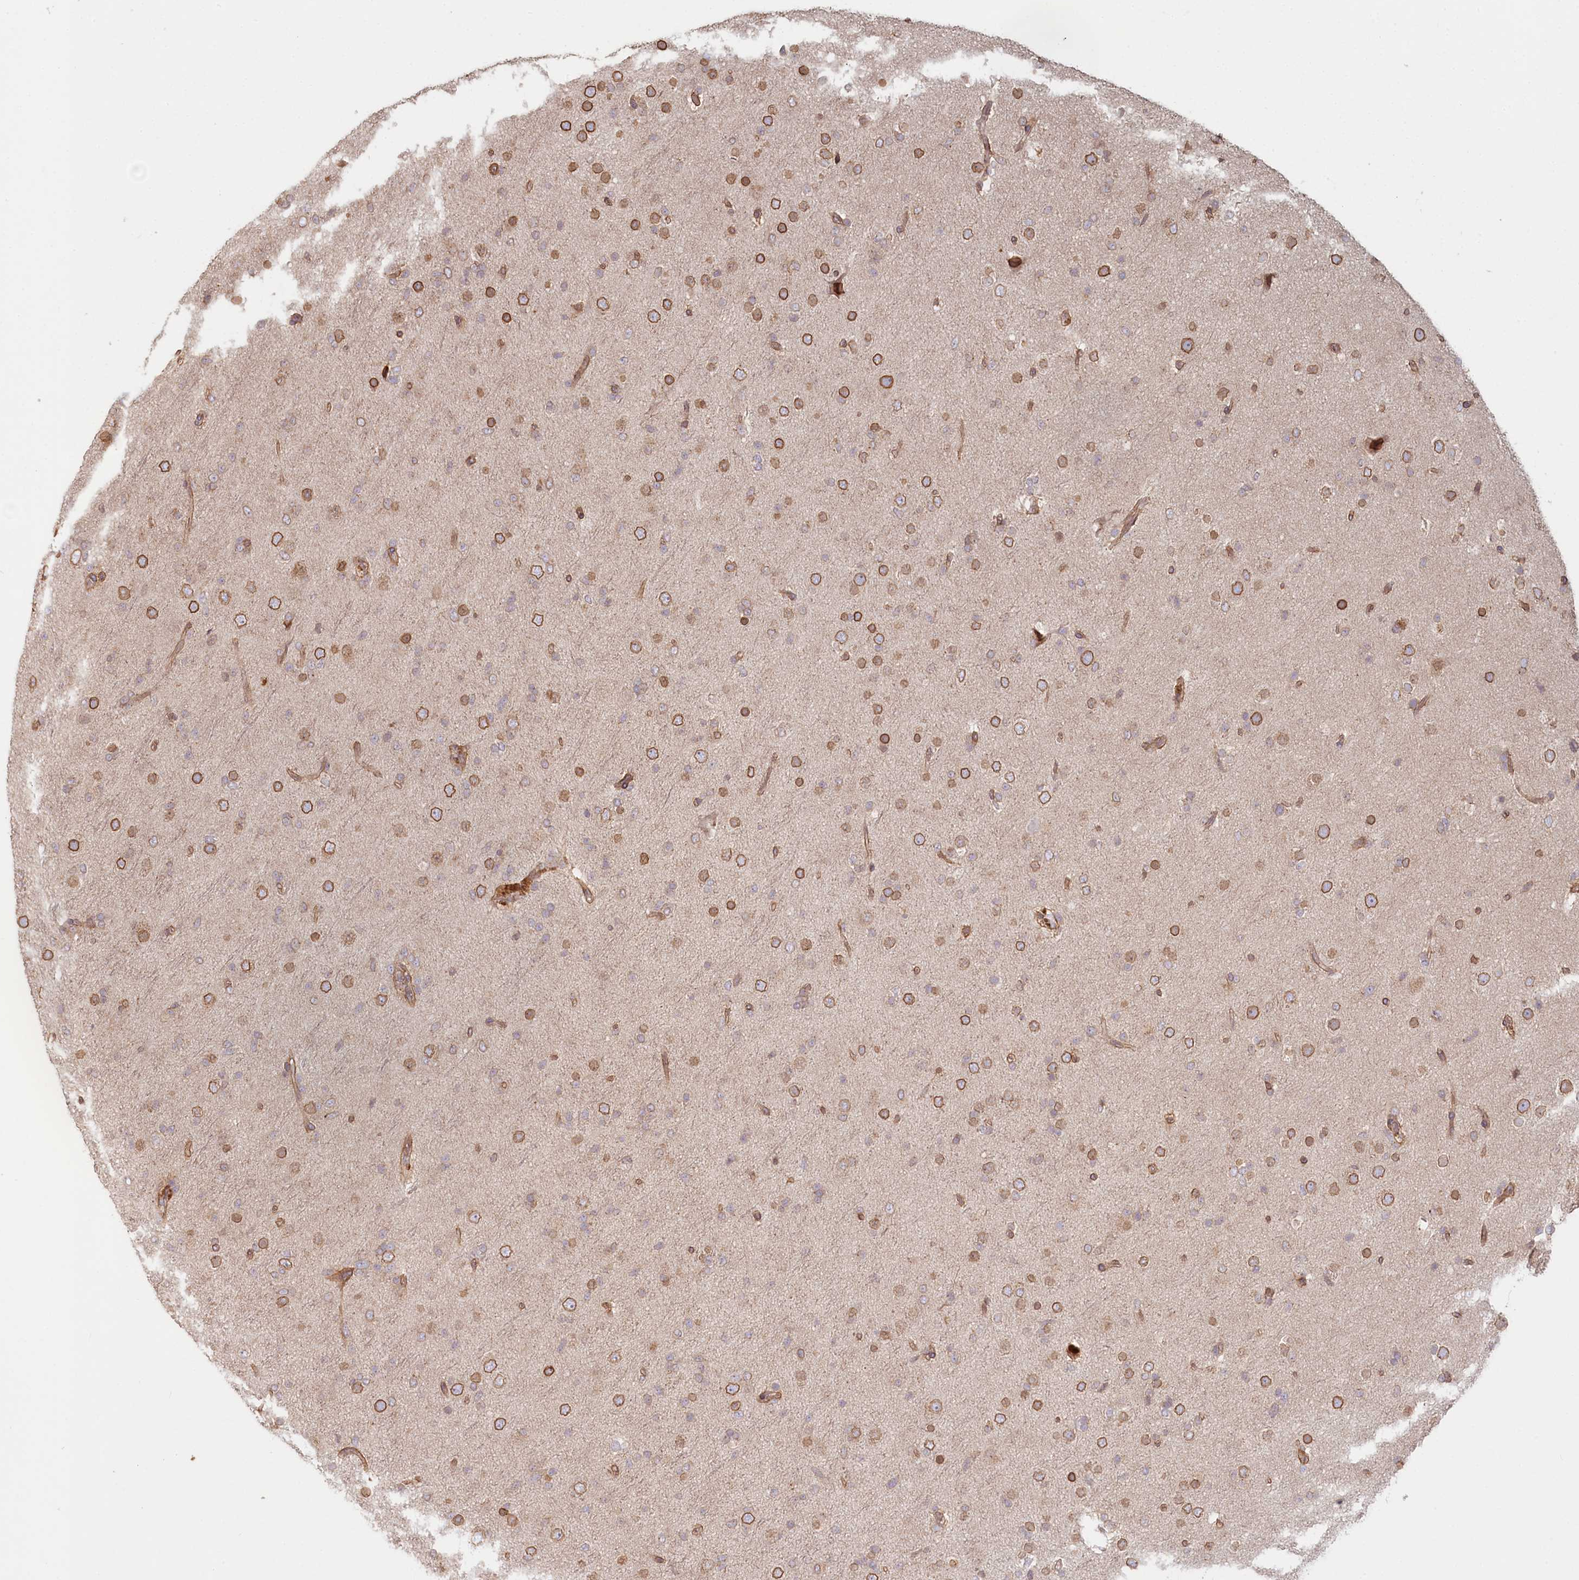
{"staining": {"intensity": "moderate", "quantity": ">75%", "location": "cytoplasmic/membranous,nuclear"}, "tissue": "glioma", "cell_type": "Tumor cells", "image_type": "cancer", "snomed": [{"axis": "morphology", "description": "Glioma, malignant, Low grade"}, {"axis": "topography", "description": "Brain"}], "caption": "IHC of low-grade glioma (malignant) demonstrates medium levels of moderate cytoplasmic/membranous and nuclear expression in approximately >75% of tumor cells.", "gene": "TCHP", "patient": {"sex": "male", "age": 65}}